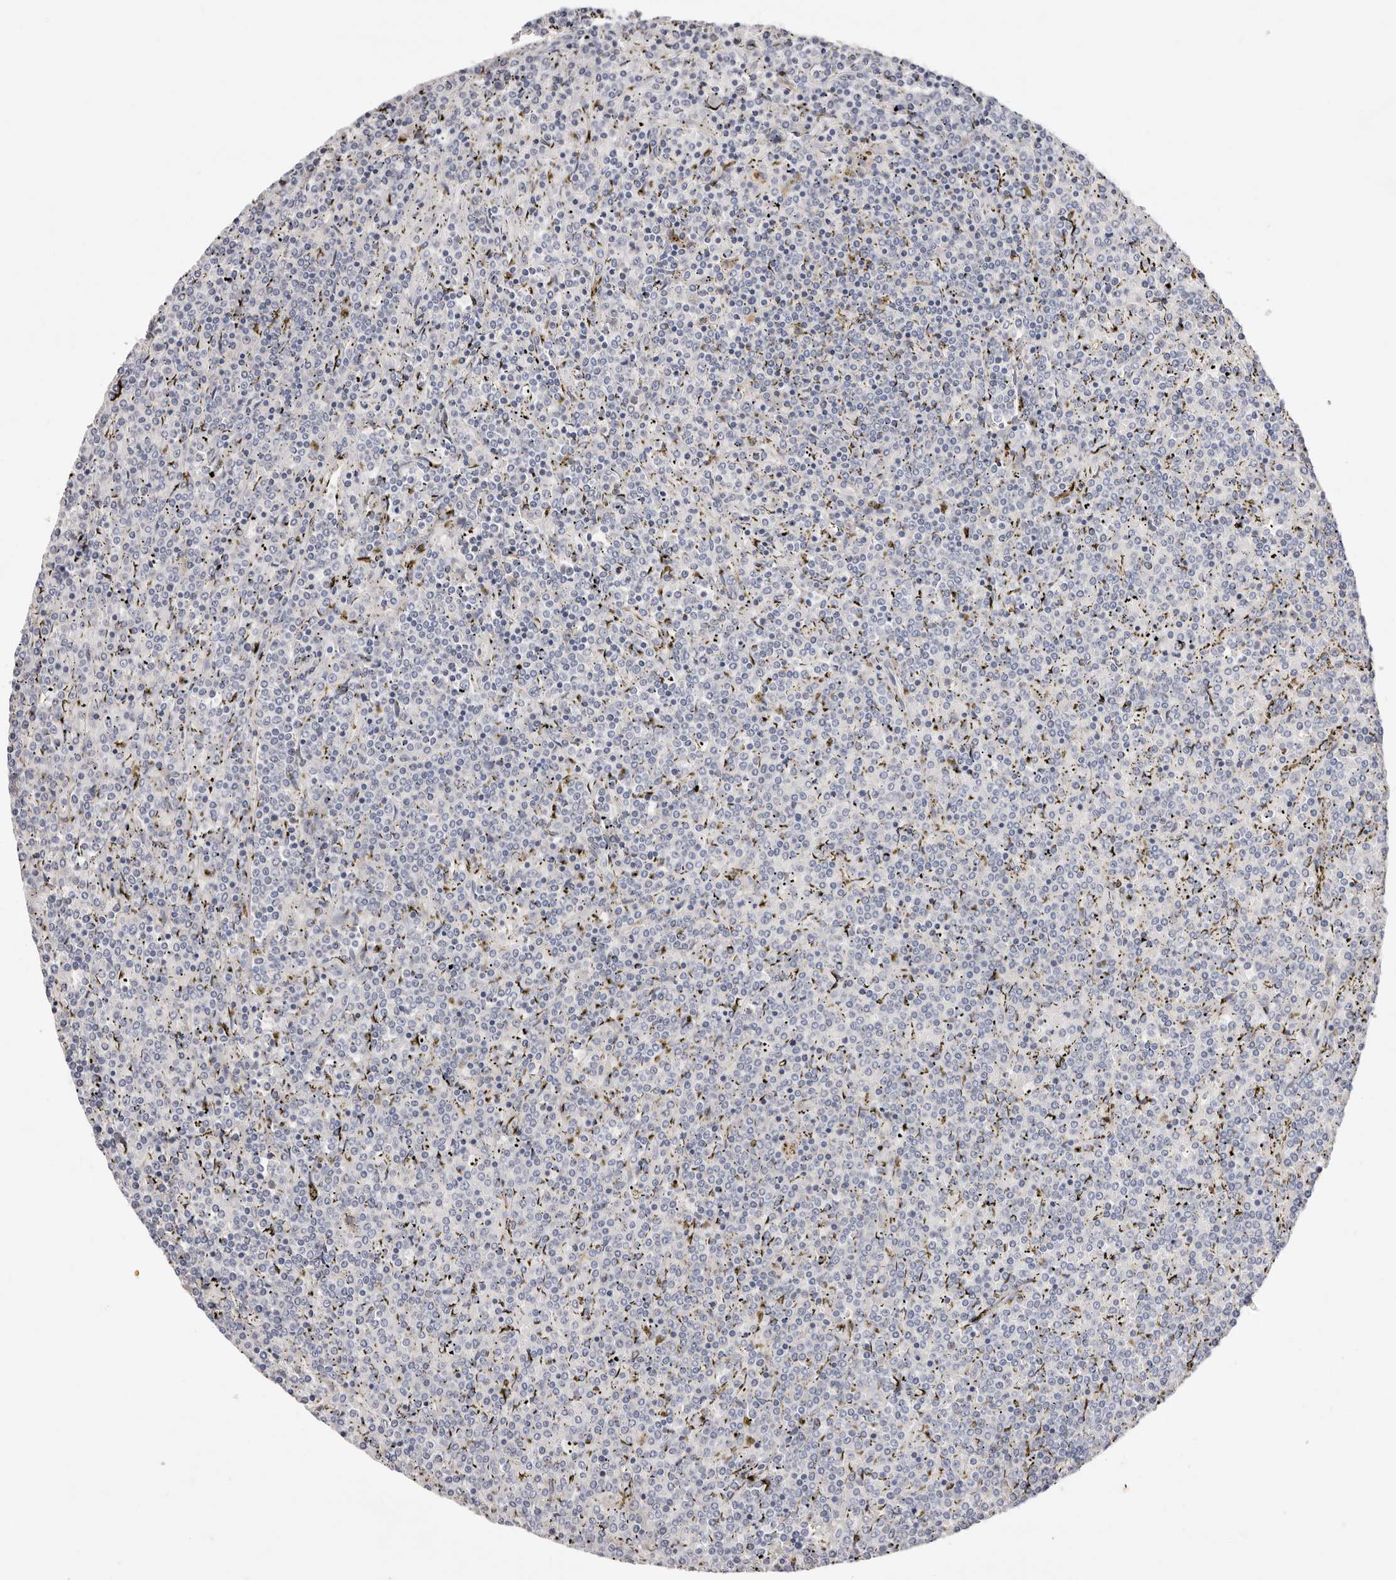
{"staining": {"intensity": "negative", "quantity": "none", "location": "none"}, "tissue": "lymphoma", "cell_type": "Tumor cells", "image_type": "cancer", "snomed": [{"axis": "morphology", "description": "Malignant lymphoma, non-Hodgkin's type, Low grade"}, {"axis": "topography", "description": "Spleen"}], "caption": "Immunohistochemistry of malignant lymphoma, non-Hodgkin's type (low-grade) demonstrates no positivity in tumor cells. (DAB IHC, high magnification).", "gene": "STK16", "patient": {"sex": "female", "age": 19}}